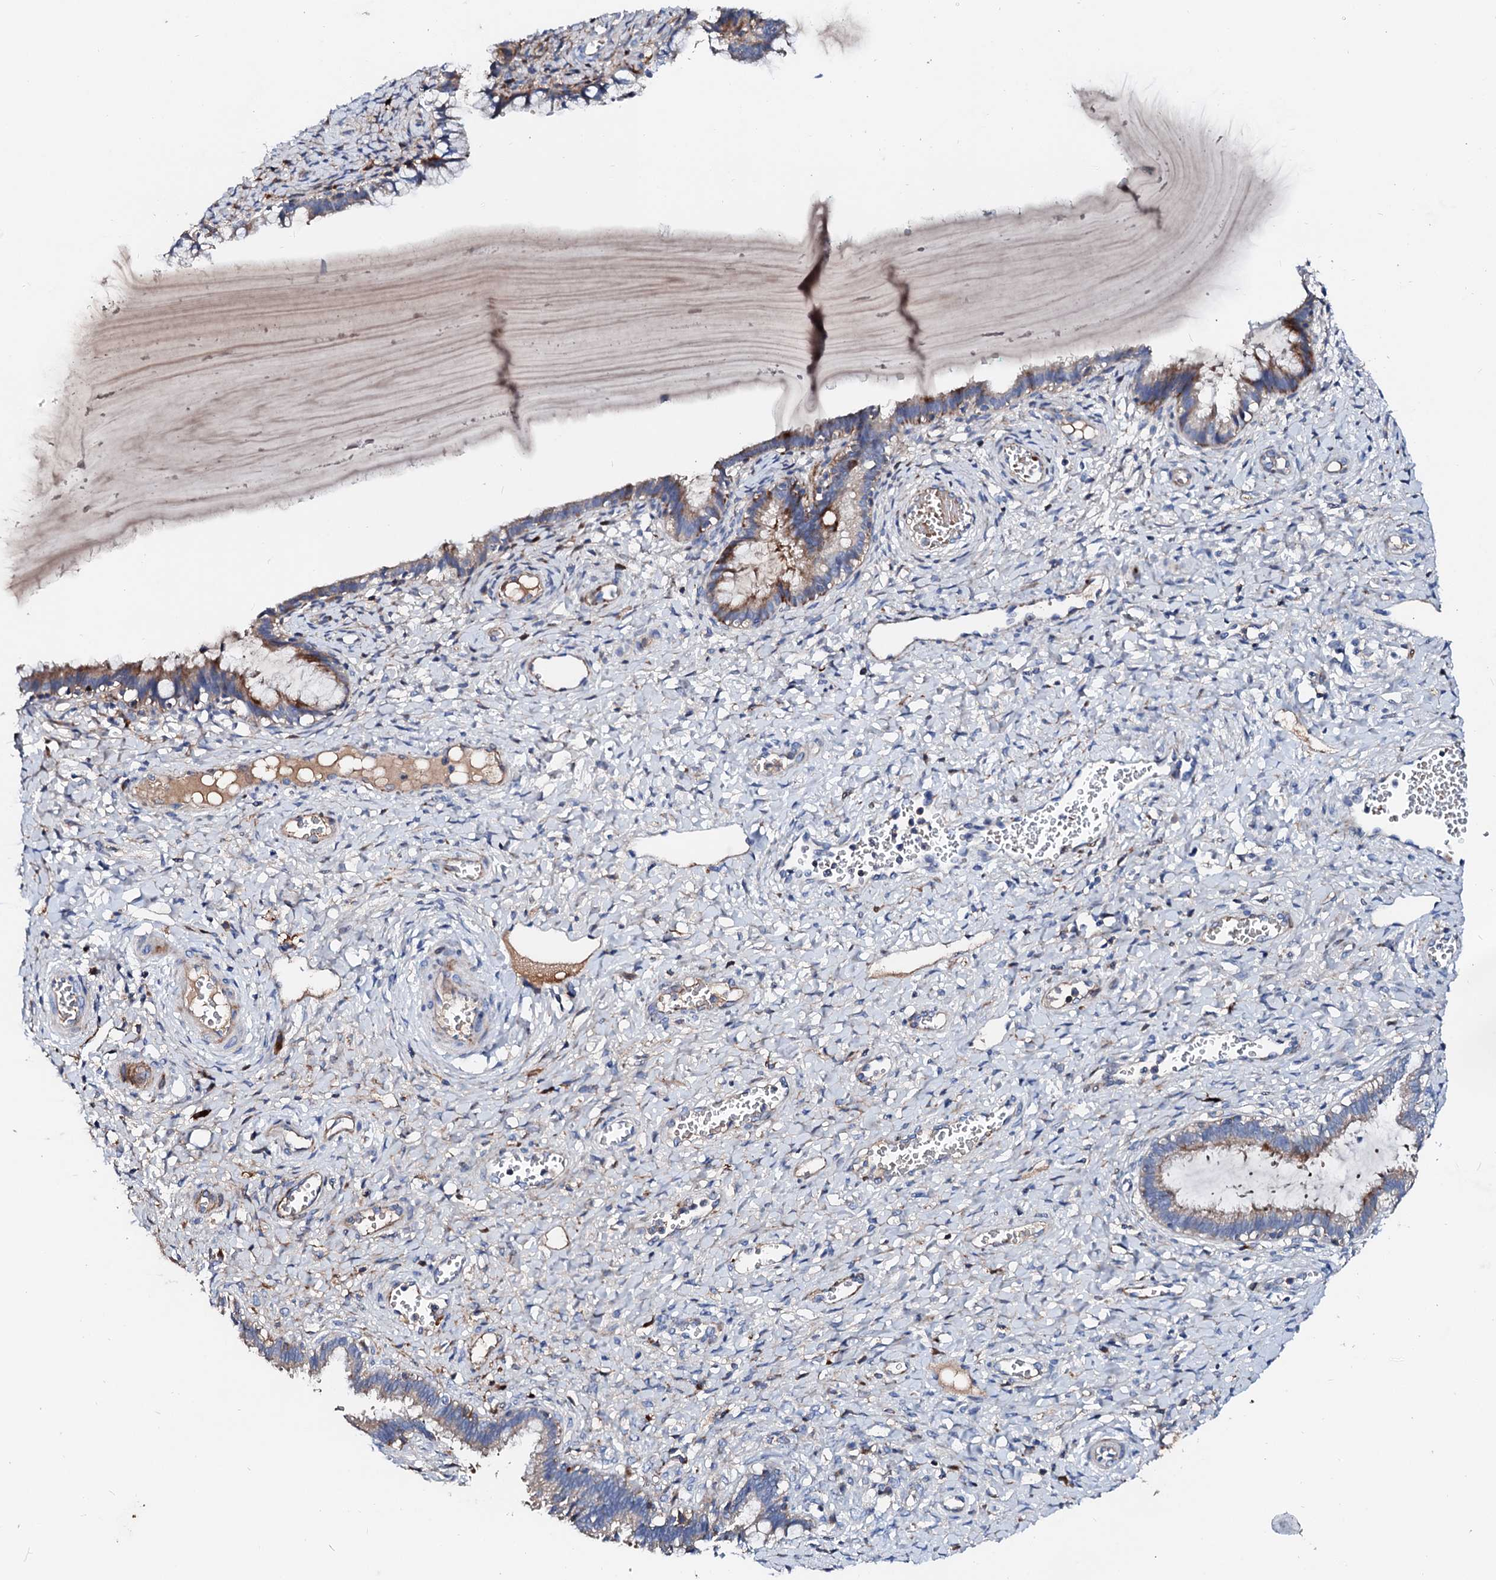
{"staining": {"intensity": "moderate", "quantity": "<25%", "location": "cytoplasmic/membranous"}, "tissue": "cervix", "cell_type": "Glandular cells", "image_type": "normal", "snomed": [{"axis": "morphology", "description": "Normal tissue, NOS"}, {"axis": "morphology", "description": "Adenocarcinoma, NOS"}, {"axis": "topography", "description": "Cervix"}], "caption": "Protein staining shows moderate cytoplasmic/membranous staining in about <25% of glandular cells in benign cervix.", "gene": "SLC10A7", "patient": {"sex": "female", "age": 29}}